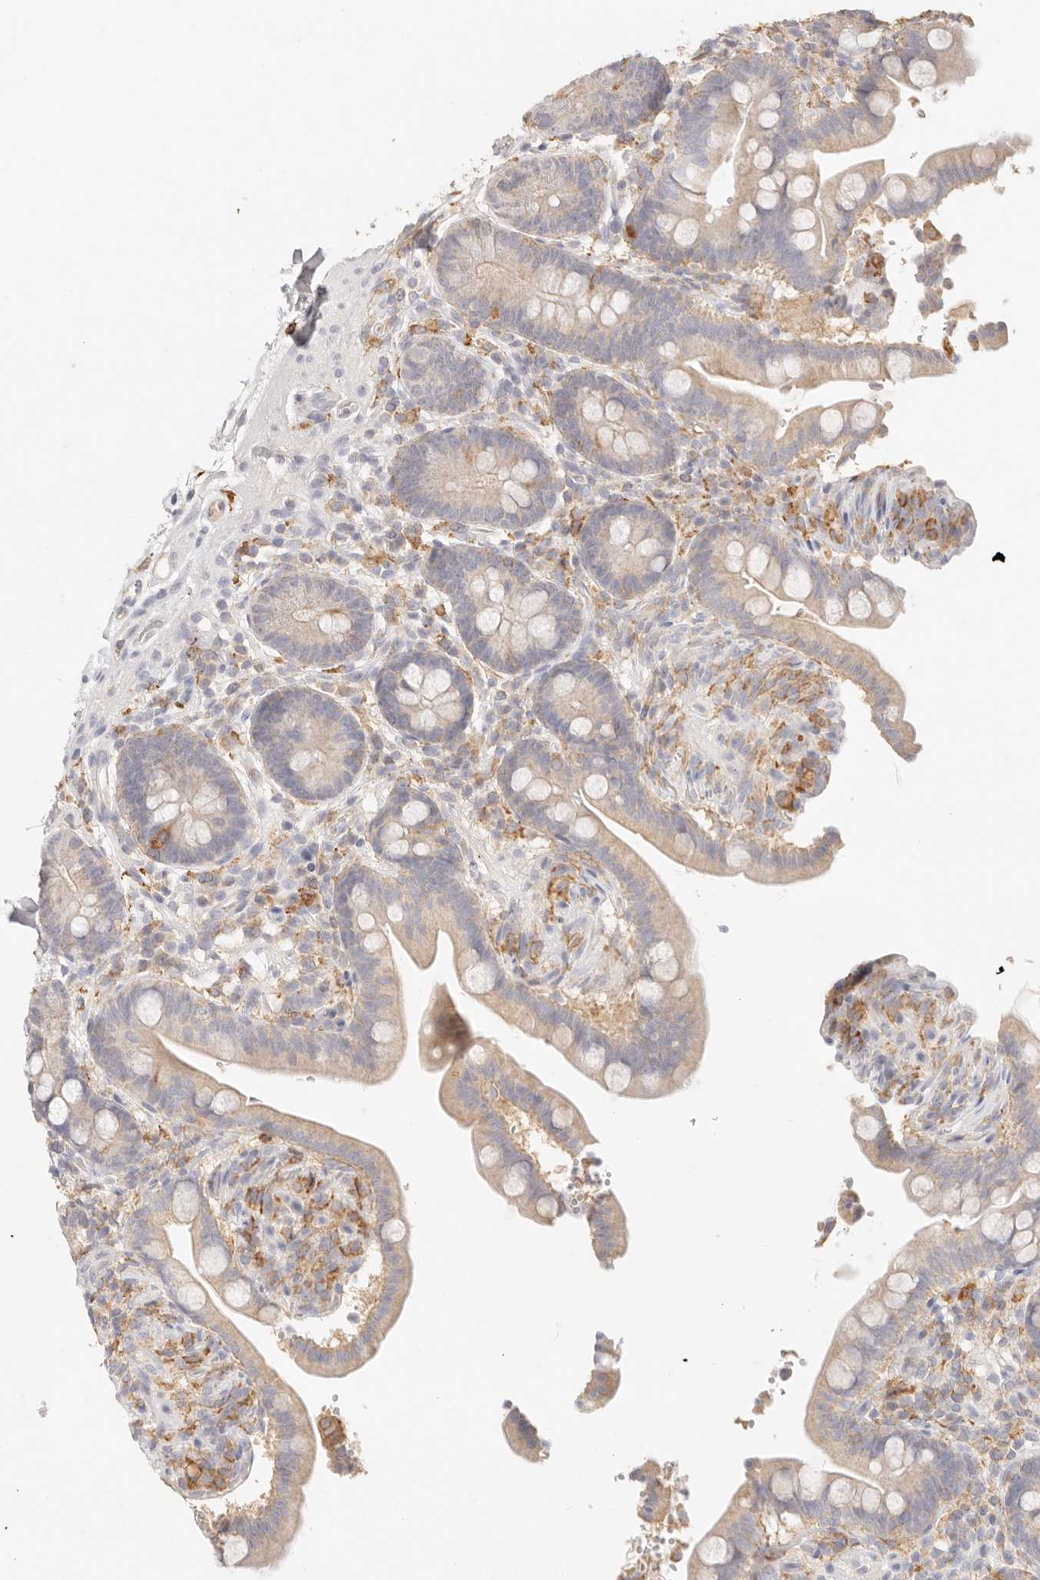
{"staining": {"intensity": "negative", "quantity": "none", "location": "none"}, "tissue": "colon", "cell_type": "Endothelial cells", "image_type": "normal", "snomed": [{"axis": "morphology", "description": "Normal tissue, NOS"}, {"axis": "topography", "description": "Smooth muscle"}, {"axis": "topography", "description": "Colon"}], "caption": "Colon stained for a protein using IHC reveals no staining endothelial cells.", "gene": "HK2", "patient": {"sex": "male", "age": 73}}